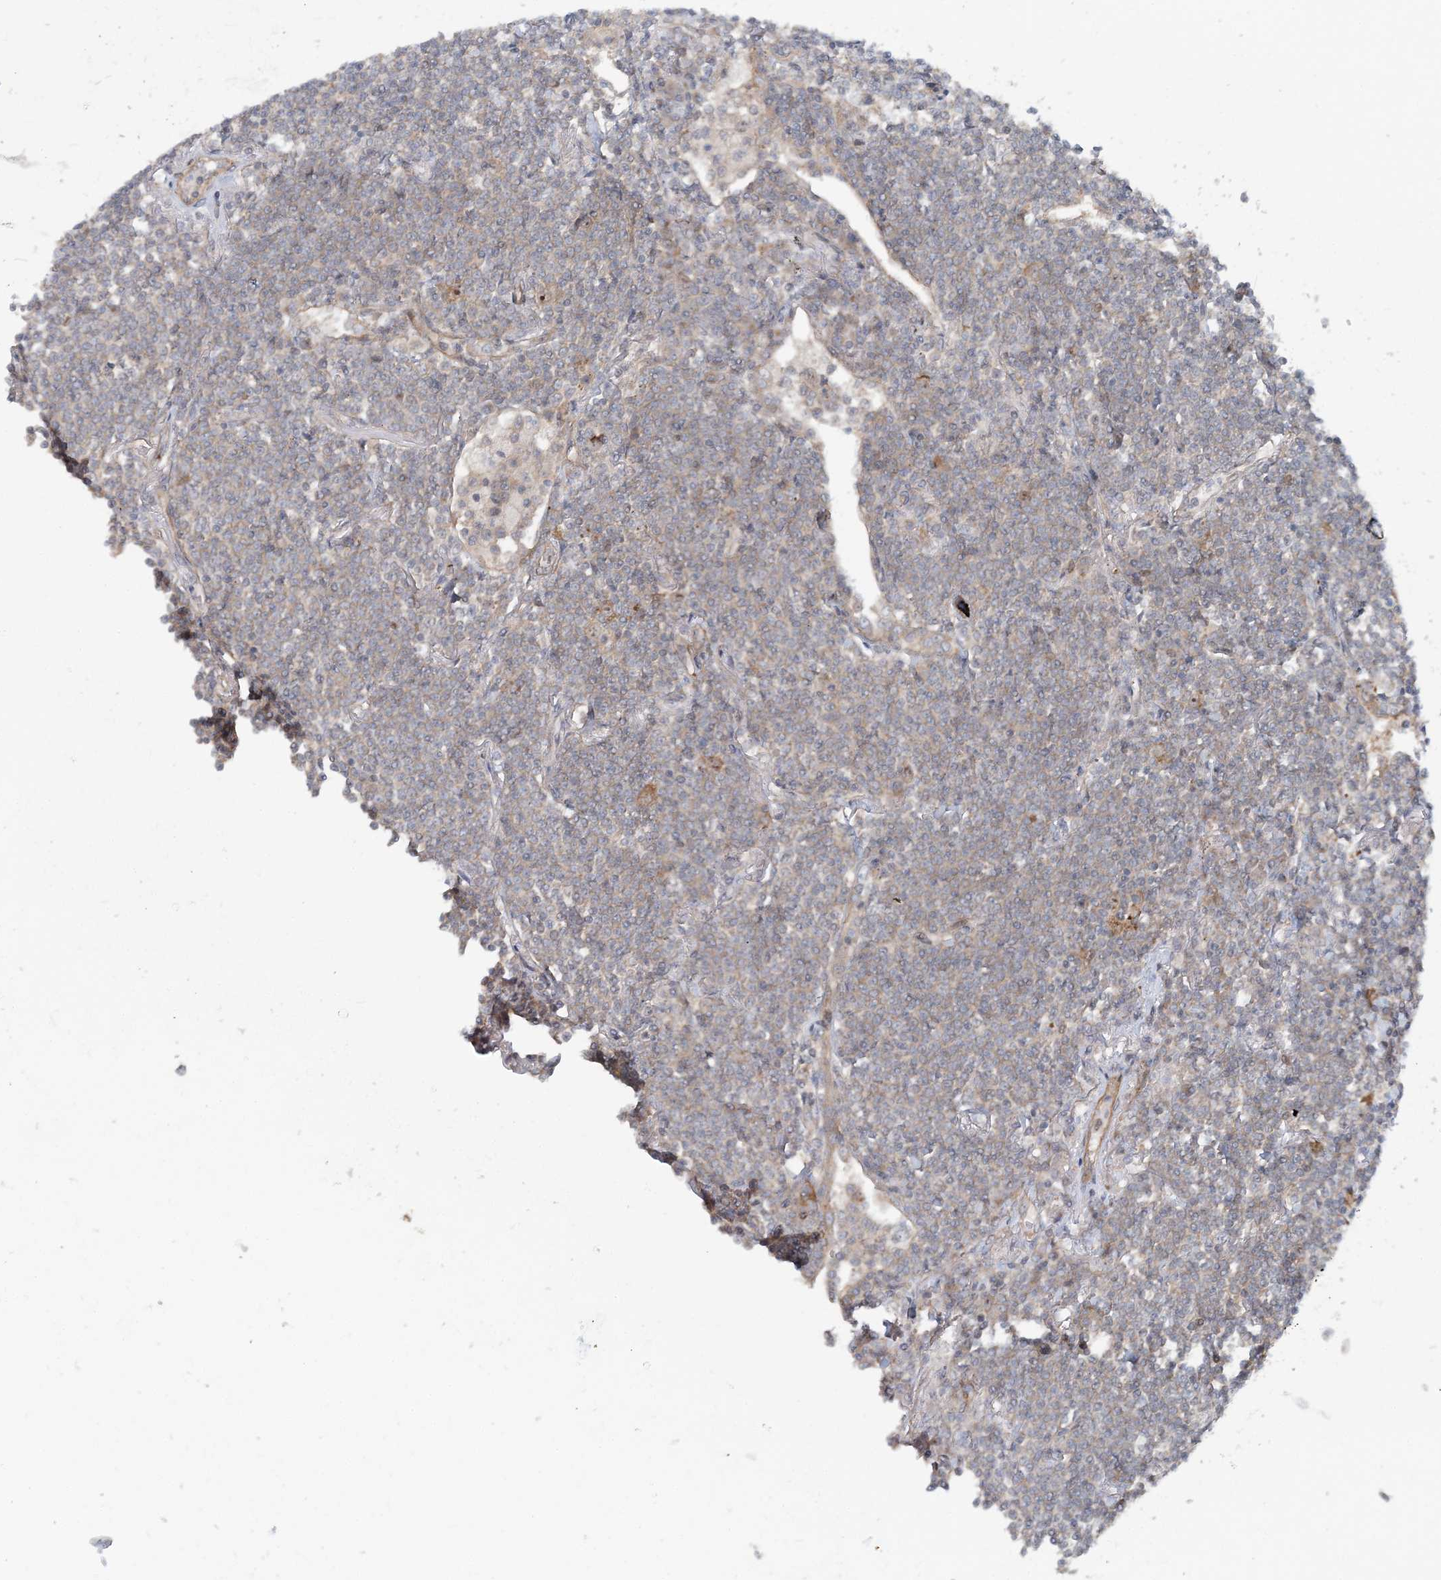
{"staining": {"intensity": "weak", "quantity": "25%-75%", "location": "cytoplasmic/membranous"}, "tissue": "lymphoma", "cell_type": "Tumor cells", "image_type": "cancer", "snomed": [{"axis": "morphology", "description": "Malignant lymphoma, non-Hodgkin's type, Low grade"}, {"axis": "topography", "description": "Lung"}], "caption": "The micrograph shows a brown stain indicating the presence of a protein in the cytoplasmic/membranous of tumor cells in low-grade malignant lymphoma, non-Hodgkin's type.", "gene": "GEMIN5", "patient": {"sex": "female", "age": 71}}